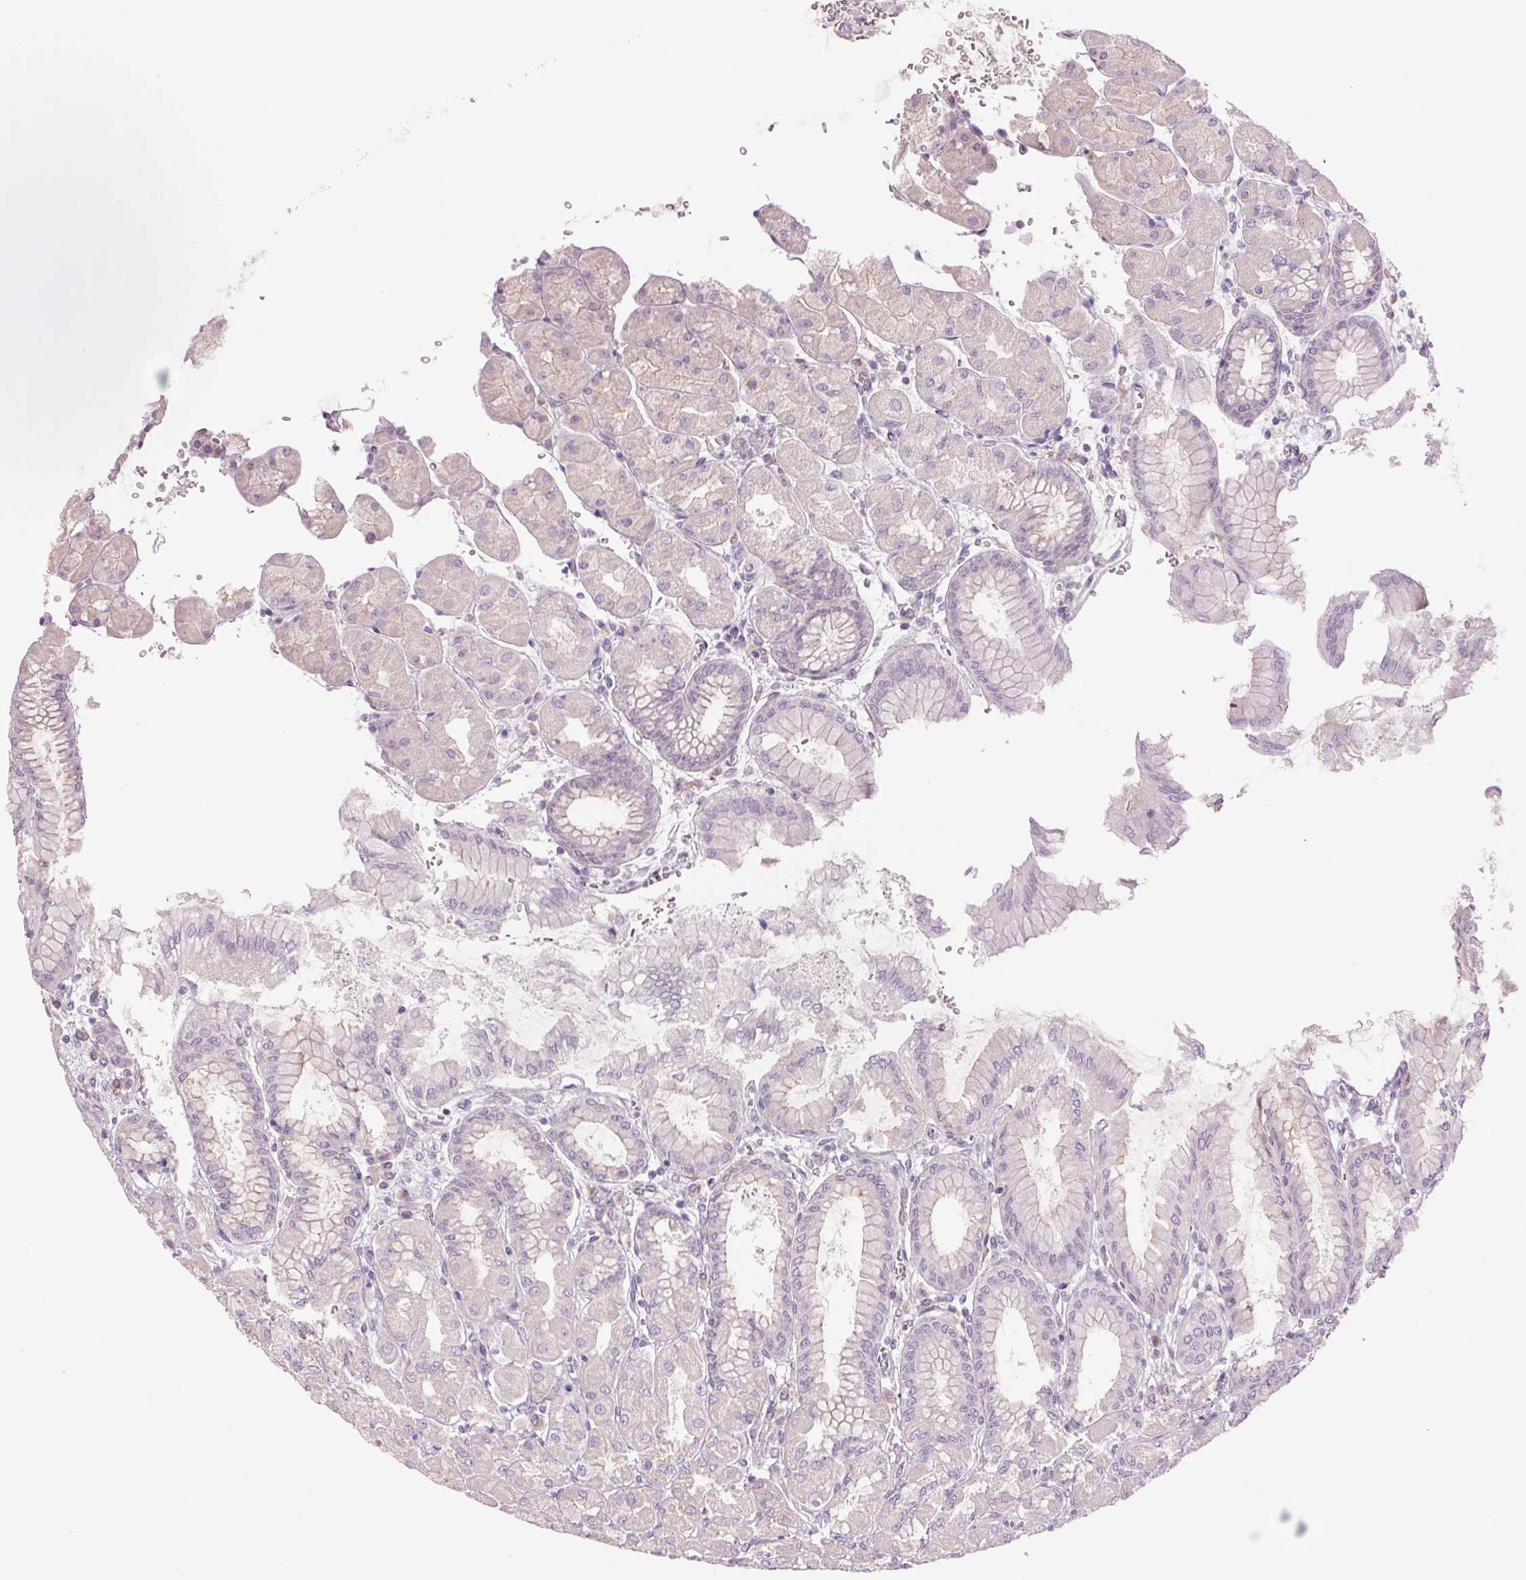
{"staining": {"intensity": "negative", "quantity": "none", "location": "none"}, "tissue": "stomach", "cell_type": "Glandular cells", "image_type": "normal", "snomed": [{"axis": "morphology", "description": "Normal tissue, NOS"}, {"axis": "topography", "description": "Stomach, upper"}], "caption": "This histopathology image is of unremarkable stomach stained with immunohistochemistry to label a protein in brown with the nuclei are counter-stained blue. There is no expression in glandular cells. Brightfield microscopy of immunohistochemistry (IHC) stained with DAB (3,3'-diaminobenzidine) (brown) and hematoxylin (blue), captured at high magnification.", "gene": "CTNNA3", "patient": {"sex": "female", "age": 56}}